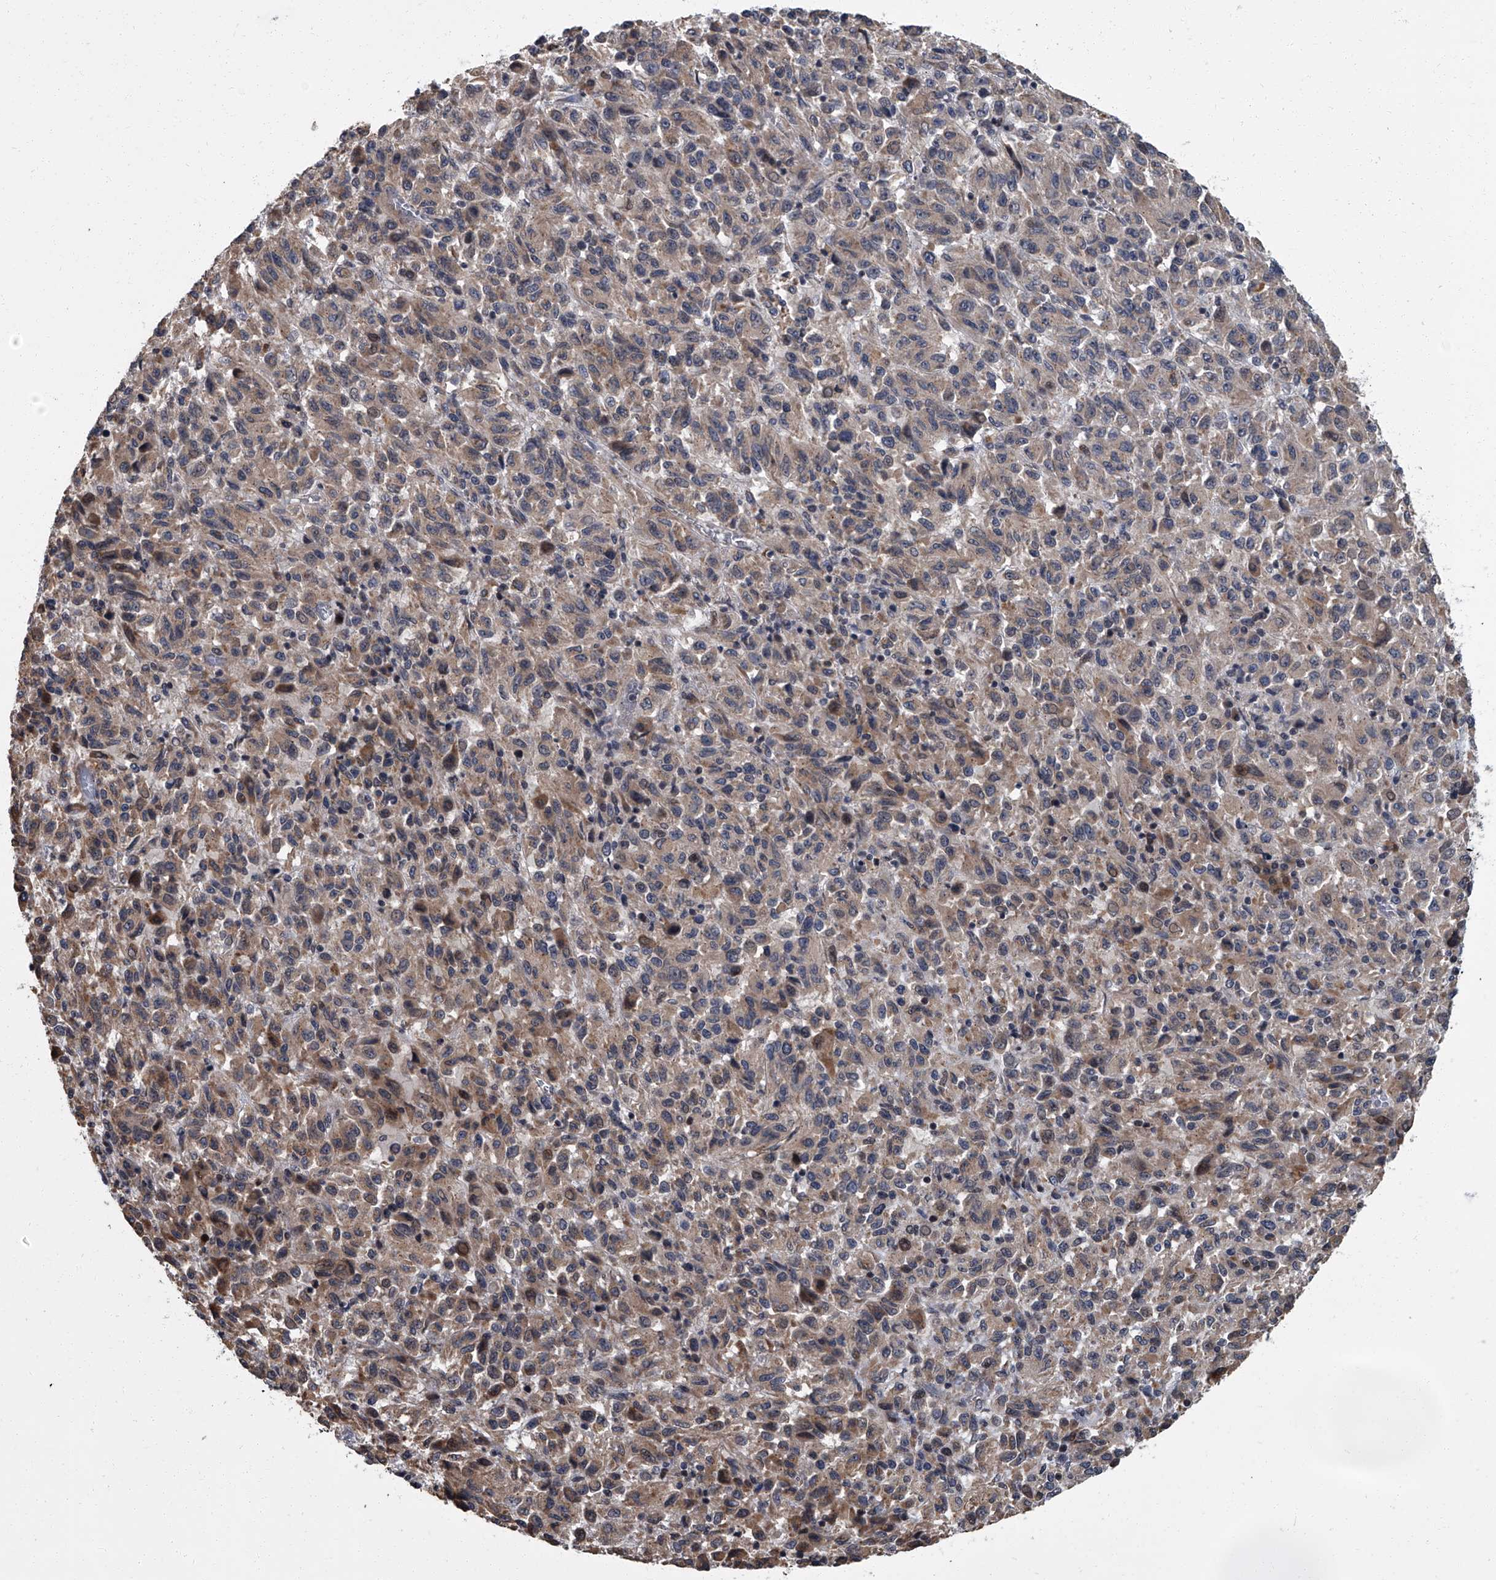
{"staining": {"intensity": "weak", "quantity": "25%-75%", "location": "cytoplasmic/membranous"}, "tissue": "melanoma", "cell_type": "Tumor cells", "image_type": "cancer", "snomed": [{"axis": "morphology", "description": "Malignant melanoma, Metastatic site"}, {"axis": "topography", "description": "Lung"}], "caption": "Immunohistochemistry (IHC) micrograph of melanoma stained for a protein (brown), which demonstrates low levels of weak cytoplasmic/membranous staining in about 25%-75% of tumor cells.", "gene": "ZNF274", "patient": {"sex": "male", "age": 64}}